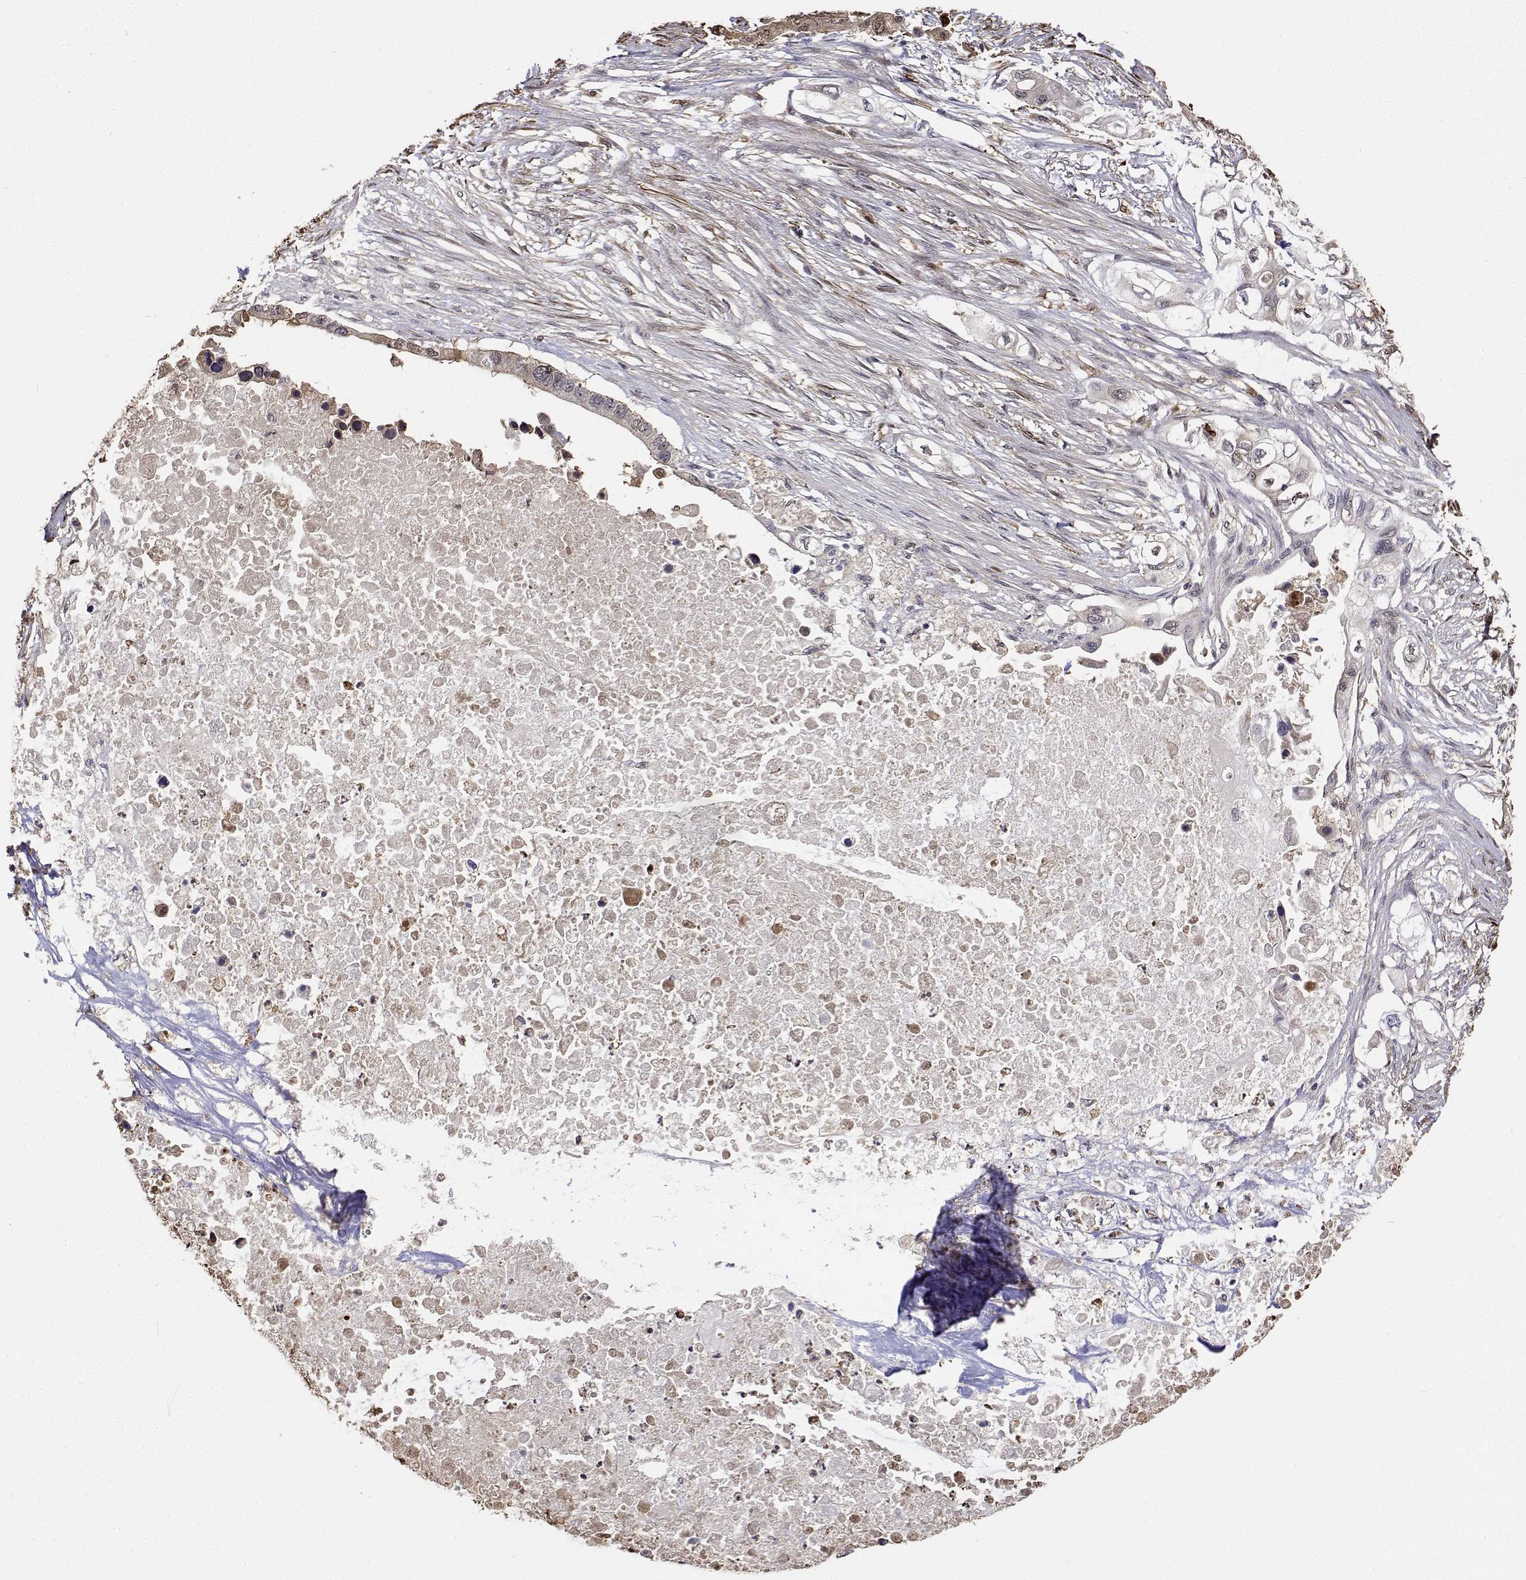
{"staining": {"intensity": "moderate", "quantity": "<25%", "location": "cytoplasmic/membranous,nuclear"}, "tissue": "pancreatic cancer", "cell_type": "Tumor cells", "image_type": "cancer", "snomed": [{"axis": "morphology", "description": "Adenocarcinoma, NOS"}, {"axis": "topography", "description": "Pancreas"}], "caption": "A histopathology image of human pancreatic cancer (adenocarcinoma) stained for a protein reveals moderate cytoplasmic/membranous and nuclear brown staining in tumor cells.", "gene": "PCID2", "patient": {"sex": "female", "age": 63}}